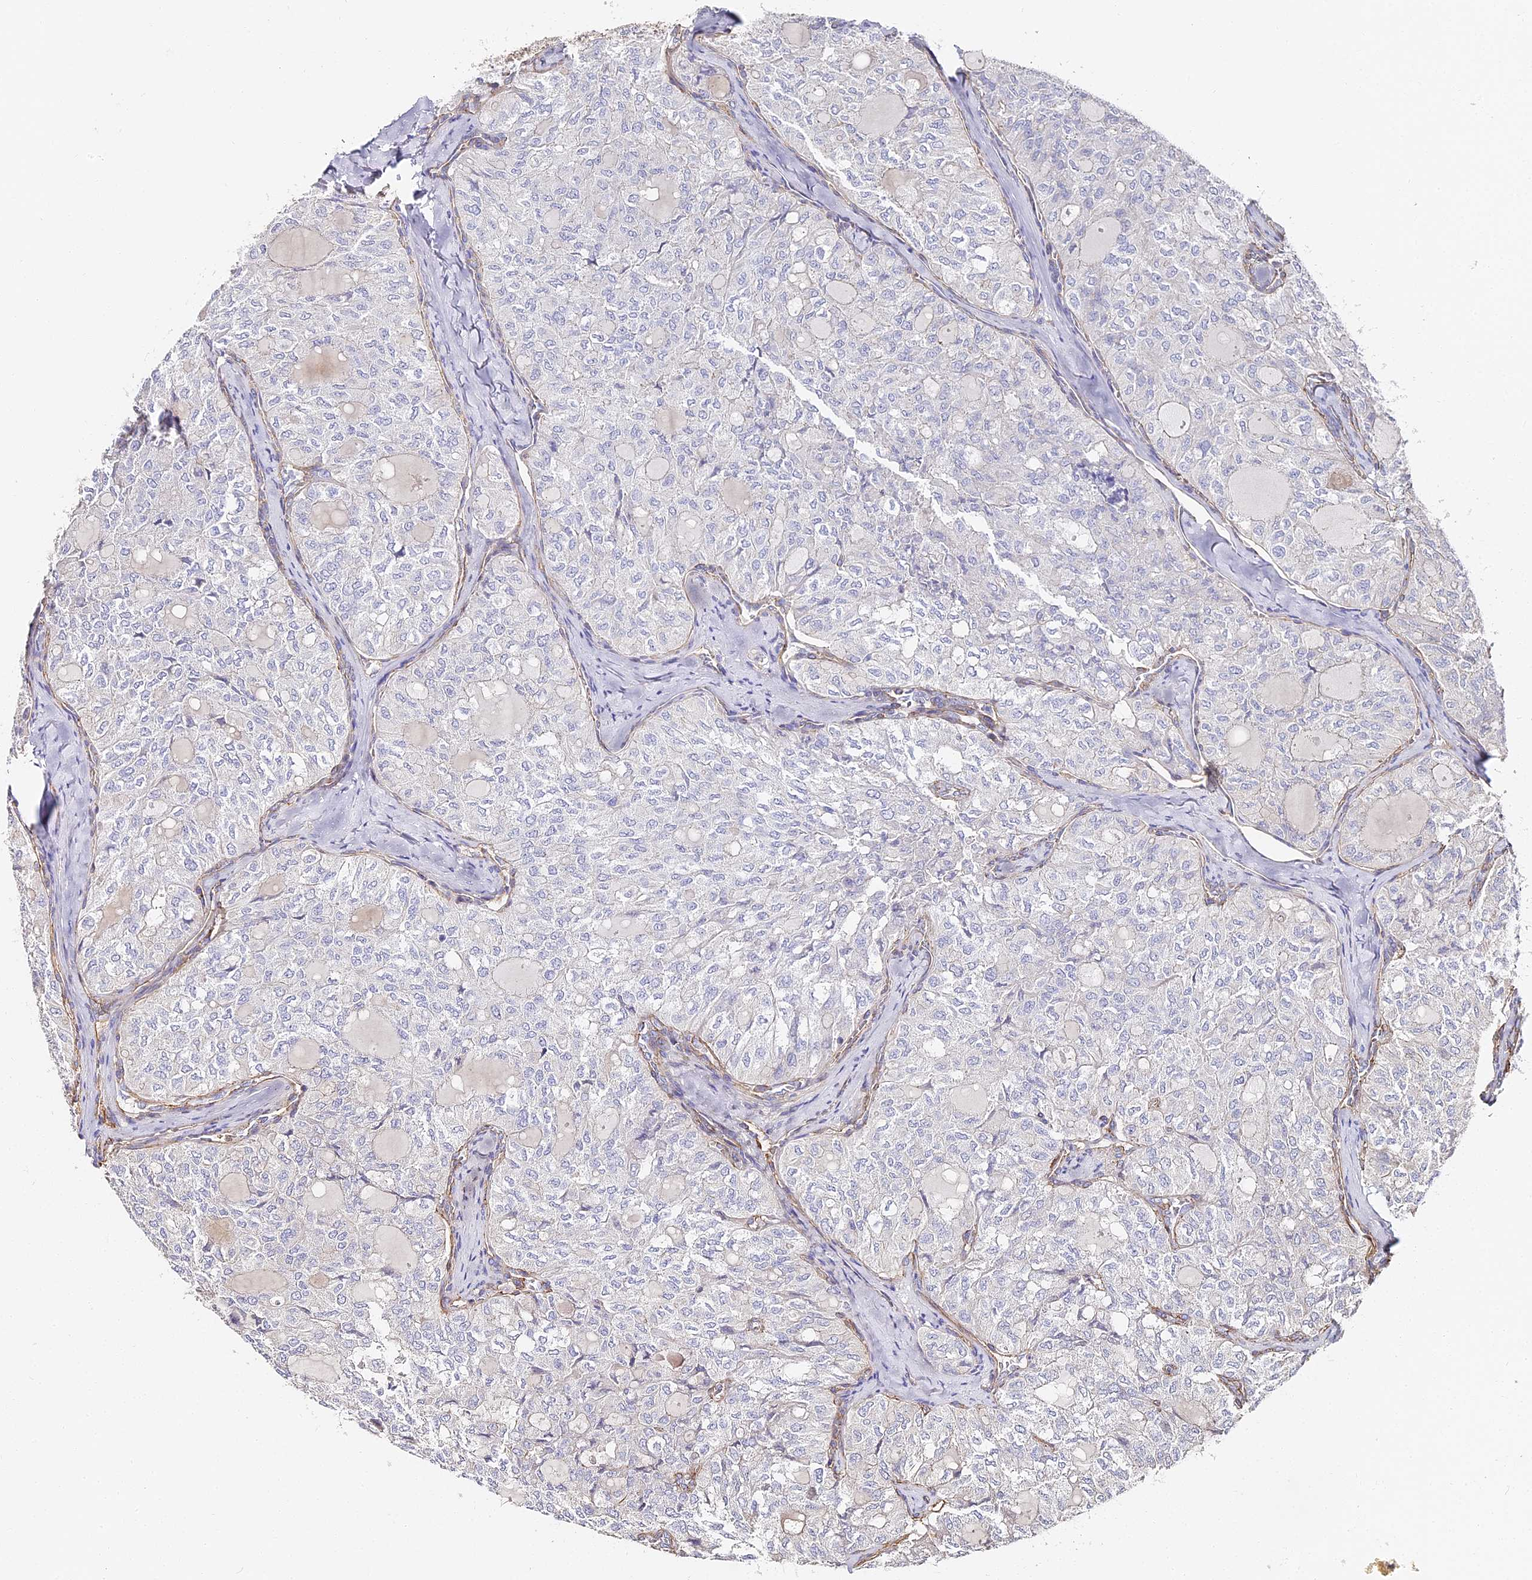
{"staining": {"intensity": "negative", "quantity": "none", "location": "none"}, "tissue": "thyroid cancer", "cell_type": "Tumor cells", "image_type": "cancer", "snomed": [{"axis": "morphology", "description": "Follicular adenoma carcinoma, NOS"}, {"axis": "topography", "description": "Thyroid gland"}], "caption": "Tumor cells are negative for brown protein staining in thyroid cancer (follicular adenoma carcinoma).", "gene": "CCDC30", "patient": {"sex": "male", "age": 75}}